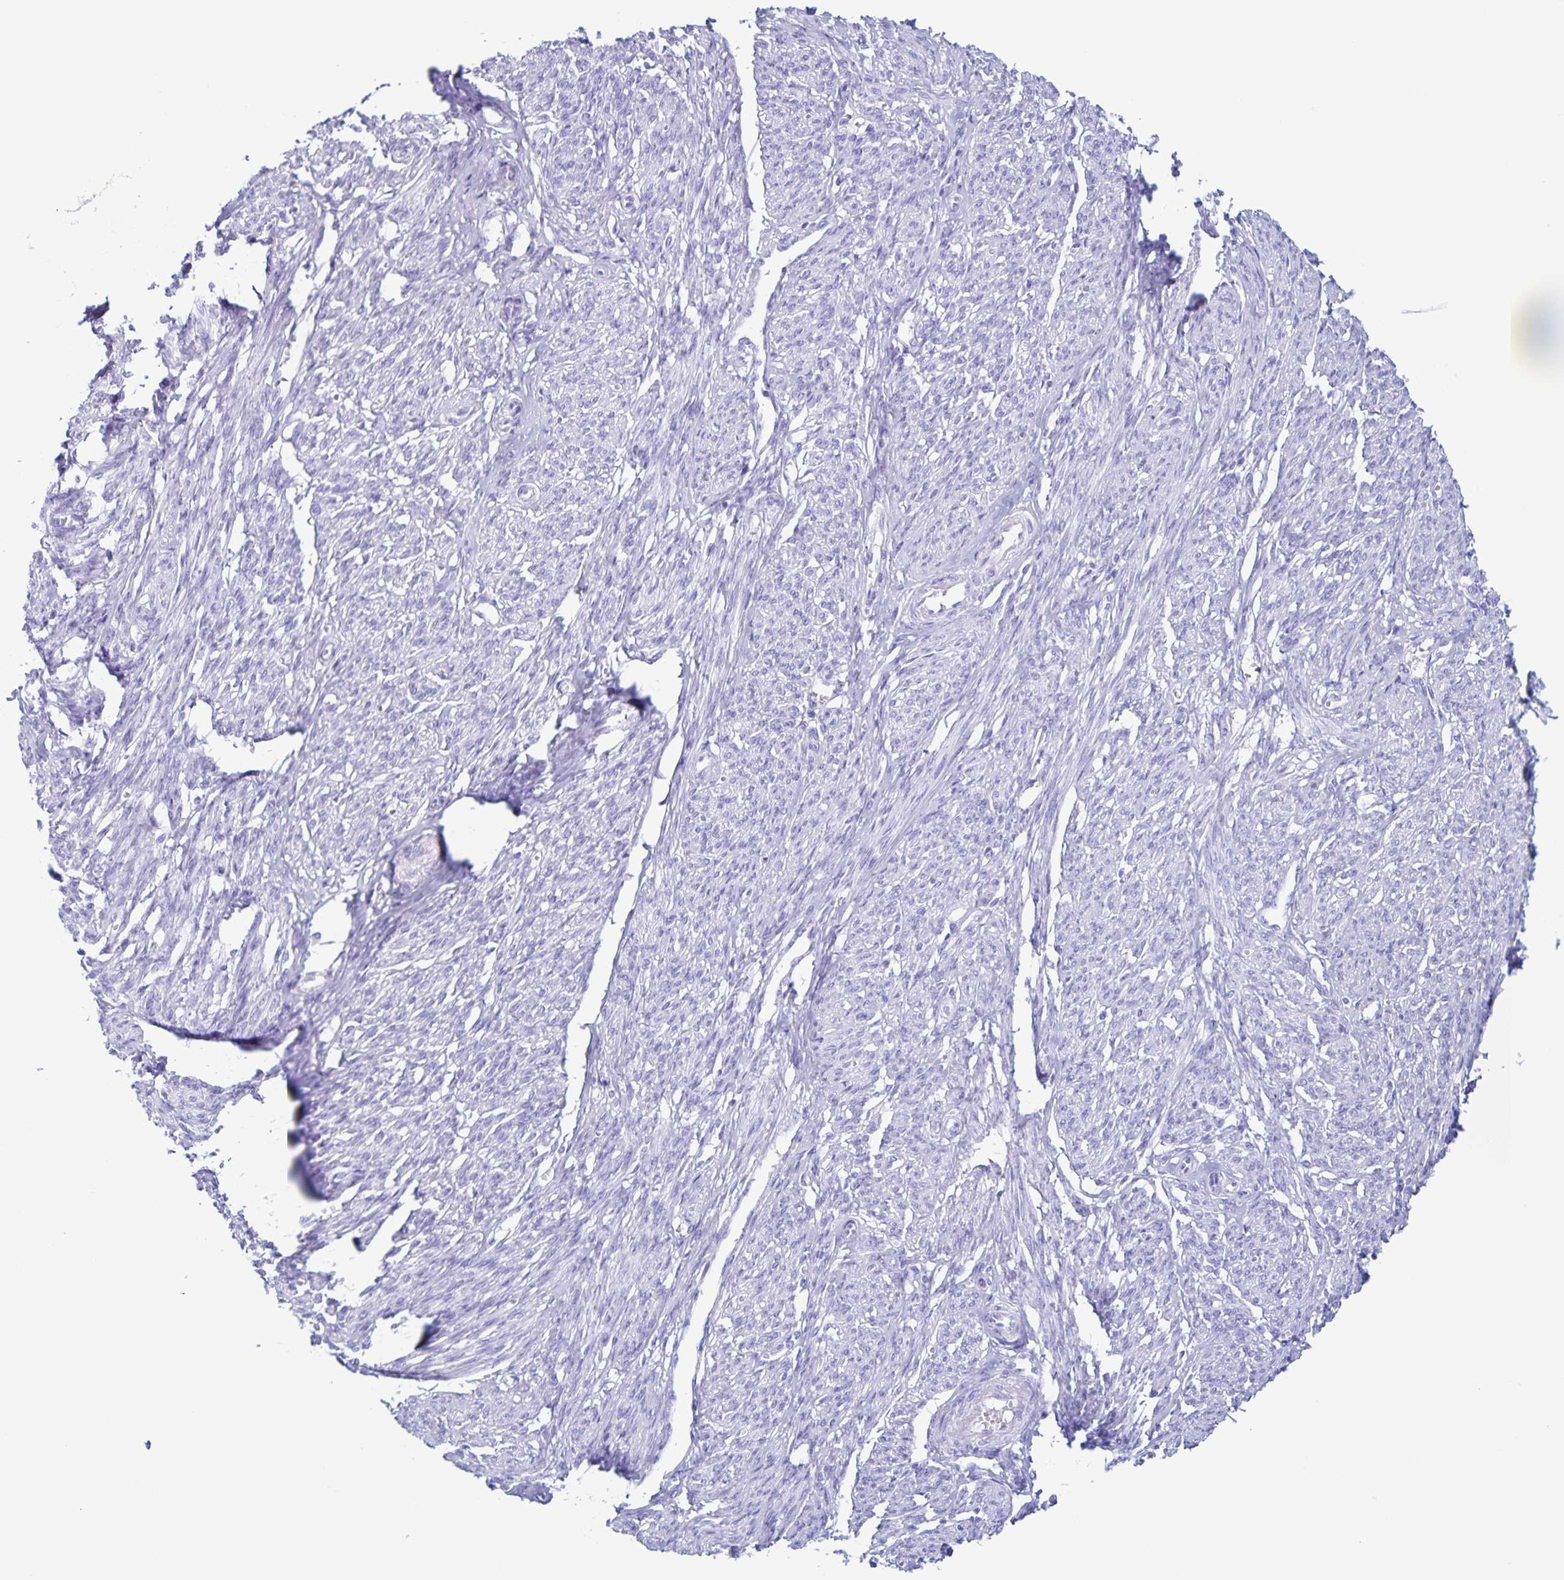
{"staining": {"intensity": "negative", "quantity": "none", "location": "none"}, "tissue": "smooth muscle", "cell_type": "Smooth muscle cells", "image_type": "normal", "snomed": [{"axis": "morphology", "description": "Normal tissue, NOS"}, {"axis": "topography", "description": "Smooth muscle"}], "caption": "Immunohistochemical staining of benign human smooth muscle displays no significant staining in smooth muscle cells. Nuclei are stained in blue.", "gene": "C12orf56", "patient": {"sex": "female", "age": 65}}